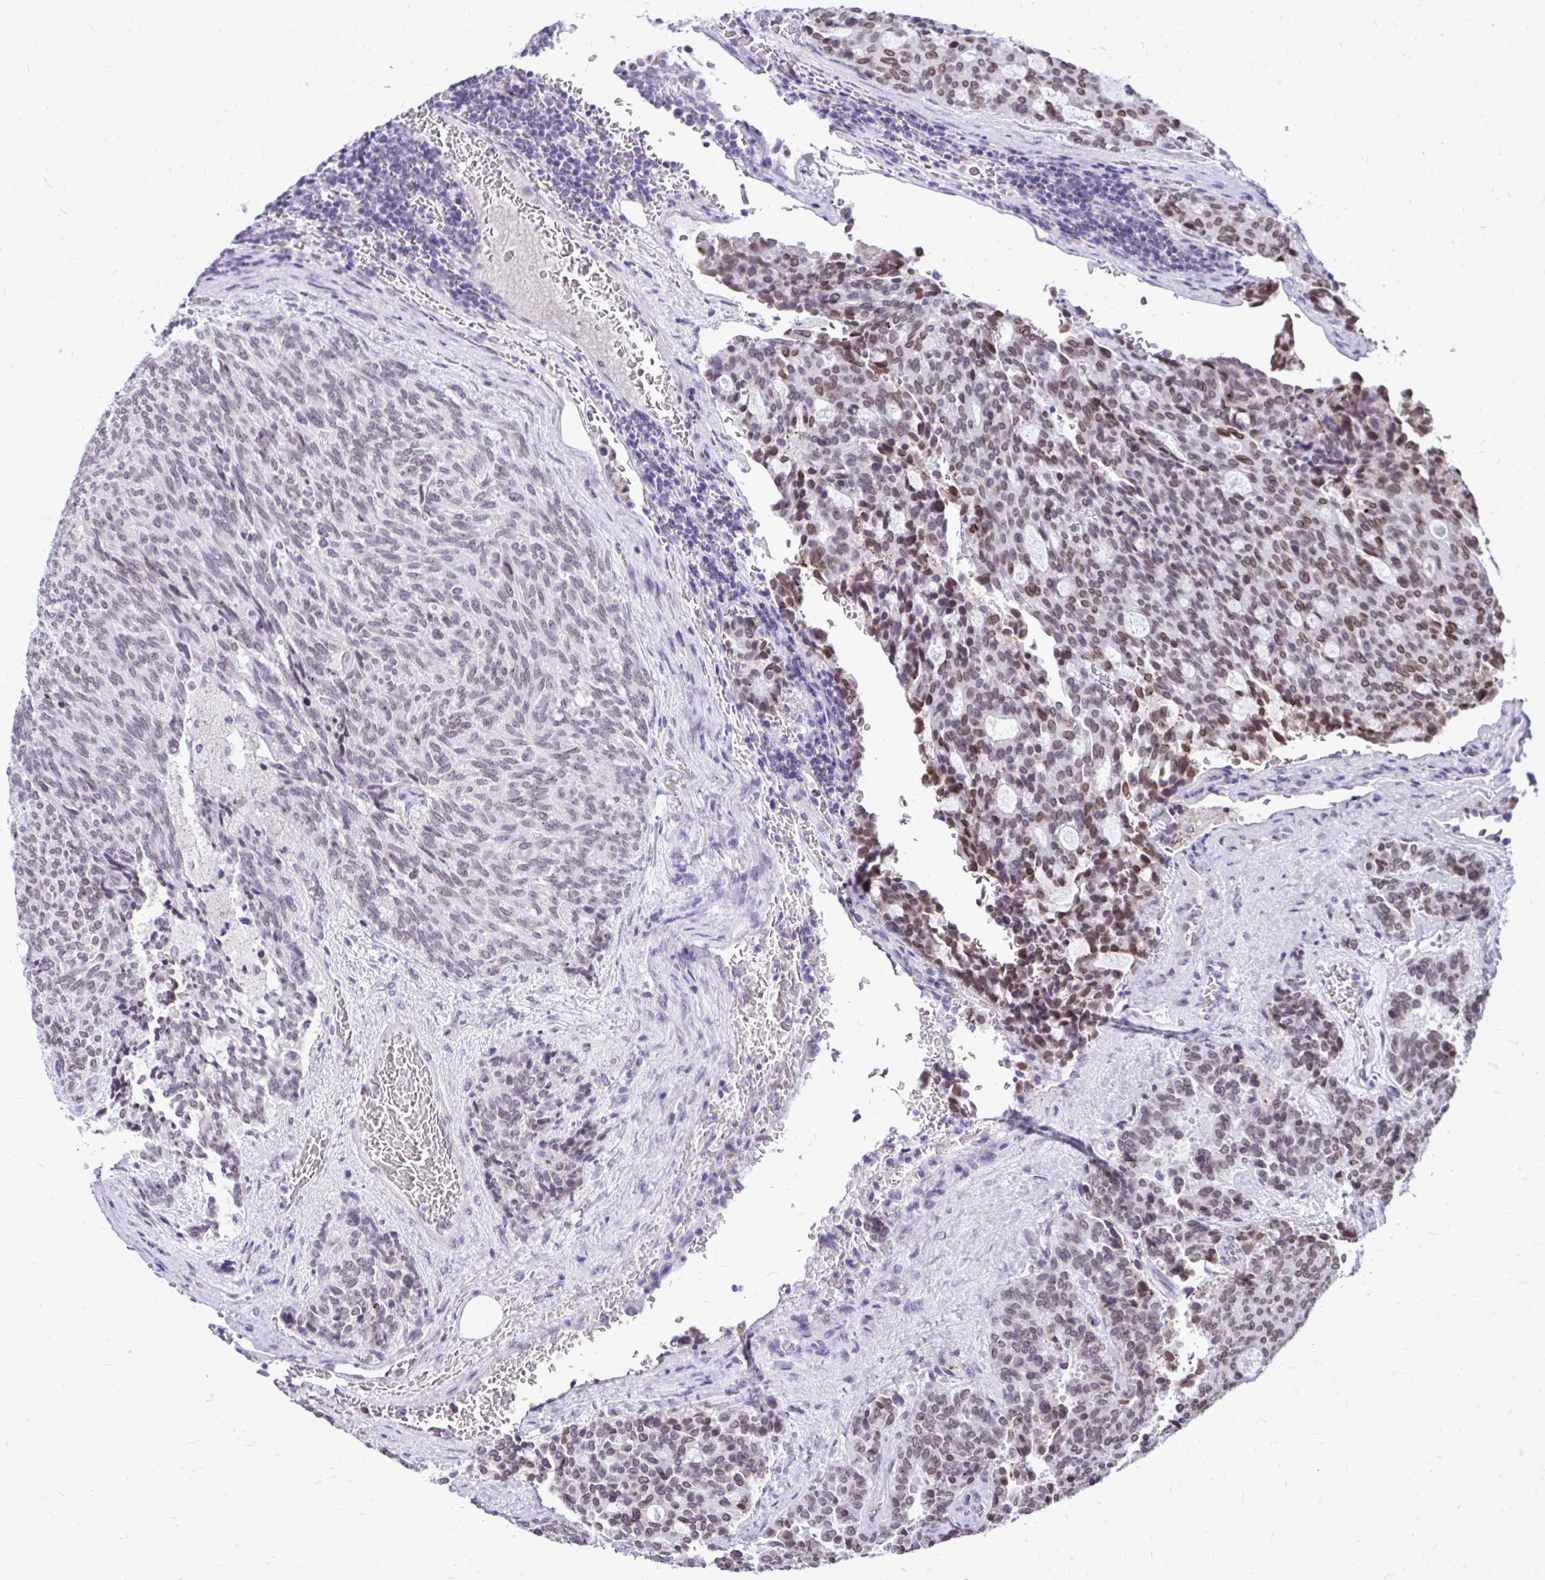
{"staining": {"intensity": "moderate", "quantity": "<25%", "location": "nuclear"}, "tissue": "carcinoid", "cell_type": "Tumor cells", "image_type": "cancer", "snomed": [{"axis": "morphology", "description": "Carcinoid, malignant, NOS"}, {"axis": "topography", "description": "Pancreas"}], "caption": "There is low levels of moderate nuclear expression in tumor cells of carcinoid, as demonstrated by immunohistochemical staining (brown color).", "gene": "BANF1", "patient": {"sex": "female", "age": 54}}